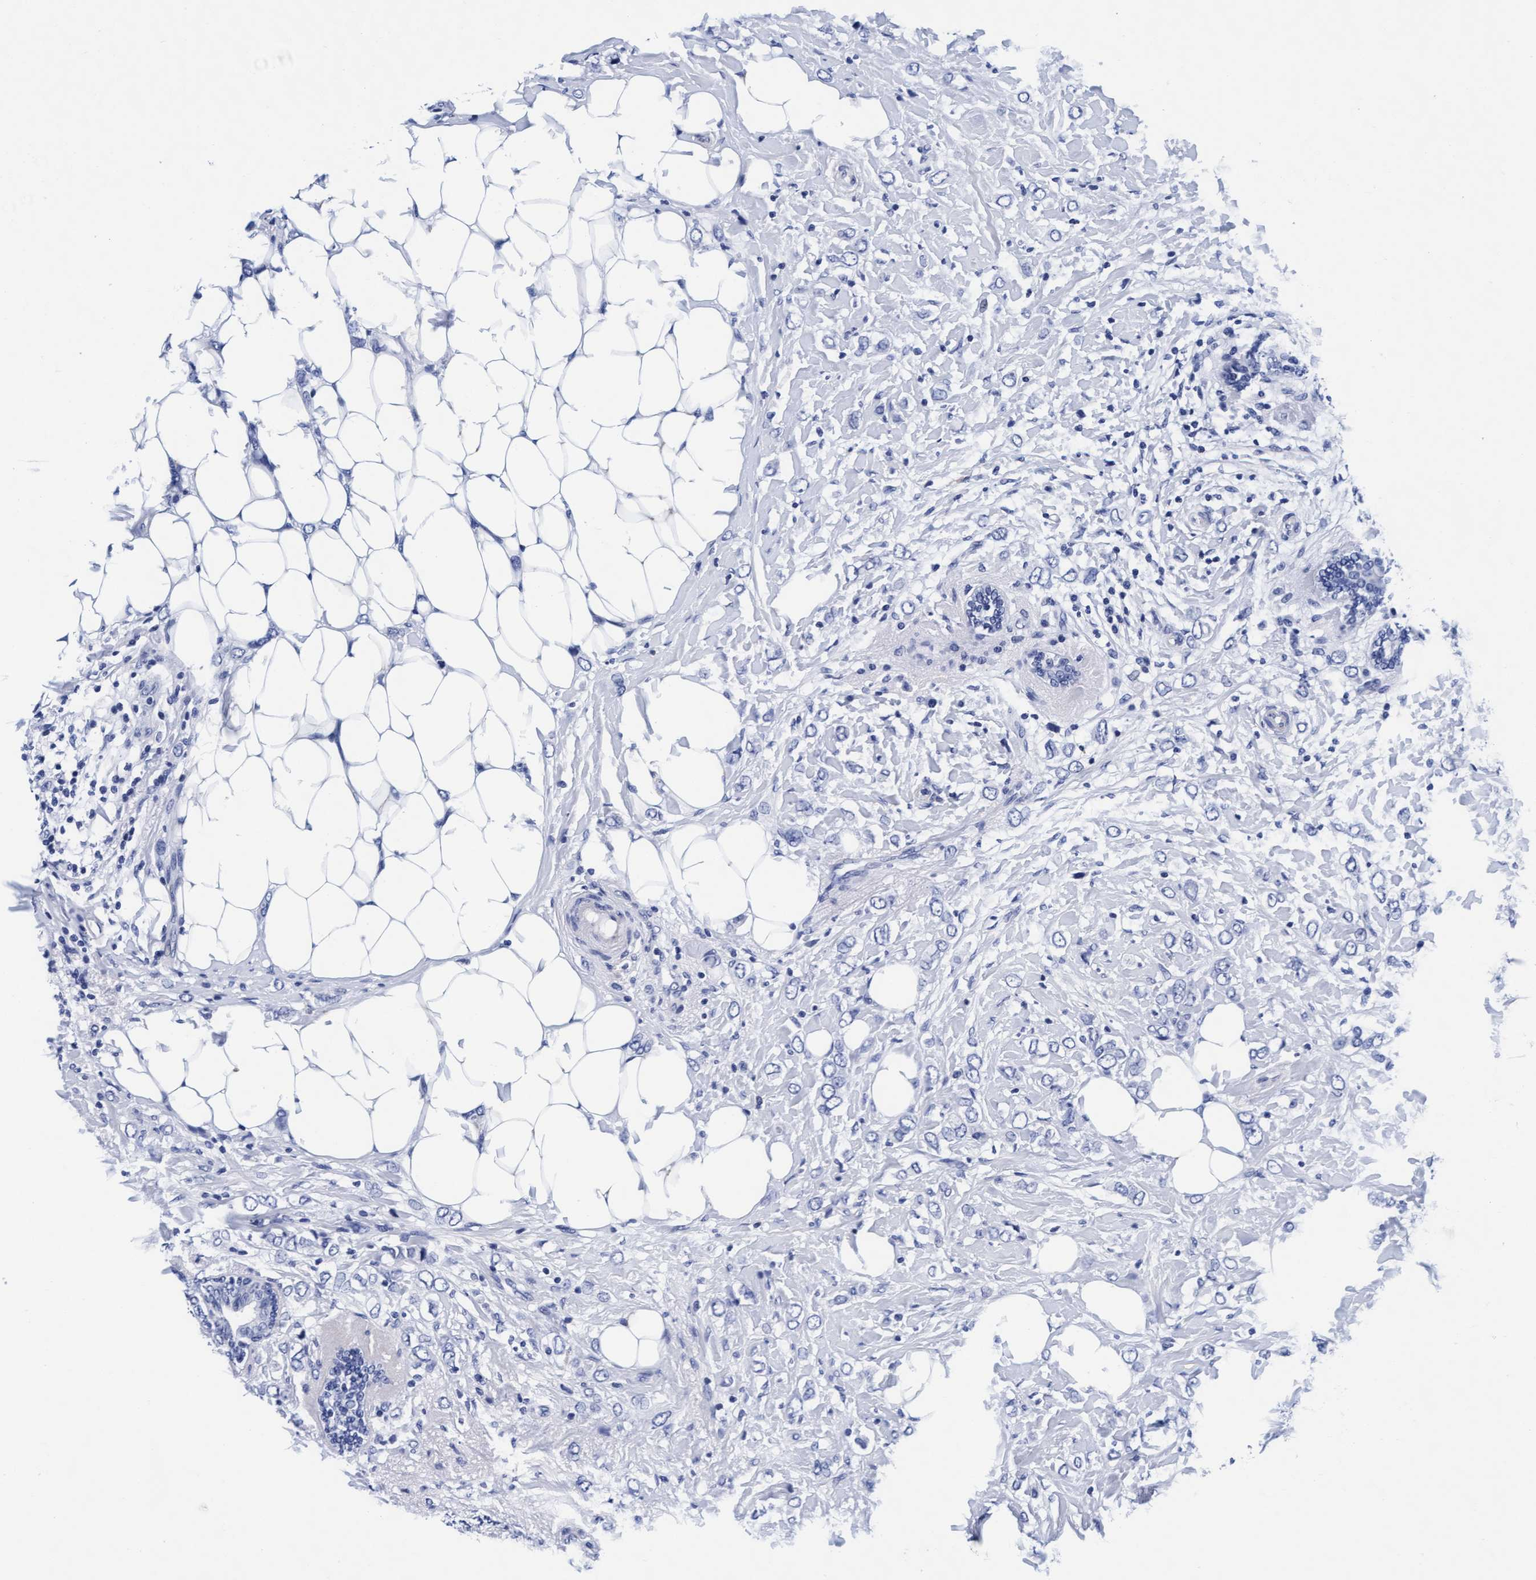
{"staining": {"intensity": "negative", "quantity": "none", "location": "none"}, "tissue": "breast cancer", "cell_type": "Tumor cells", "image_type": "cancer", "snomed": [{"axis": "morphology", "description": "Normal tissue, NOS"}, {"axis": "morphology", "description": "Lobular carcinoma"}, {"axis": "topography", "description": "Breast"}], "caption": "Immunohistochemistry (IHC) image of human breast cancer (lobular carcinoma) stained for a protein (brown), which shows no positivity in tumor cells.", "gene": "ARSG", "patient": {"sex": "female", "age": 47}}